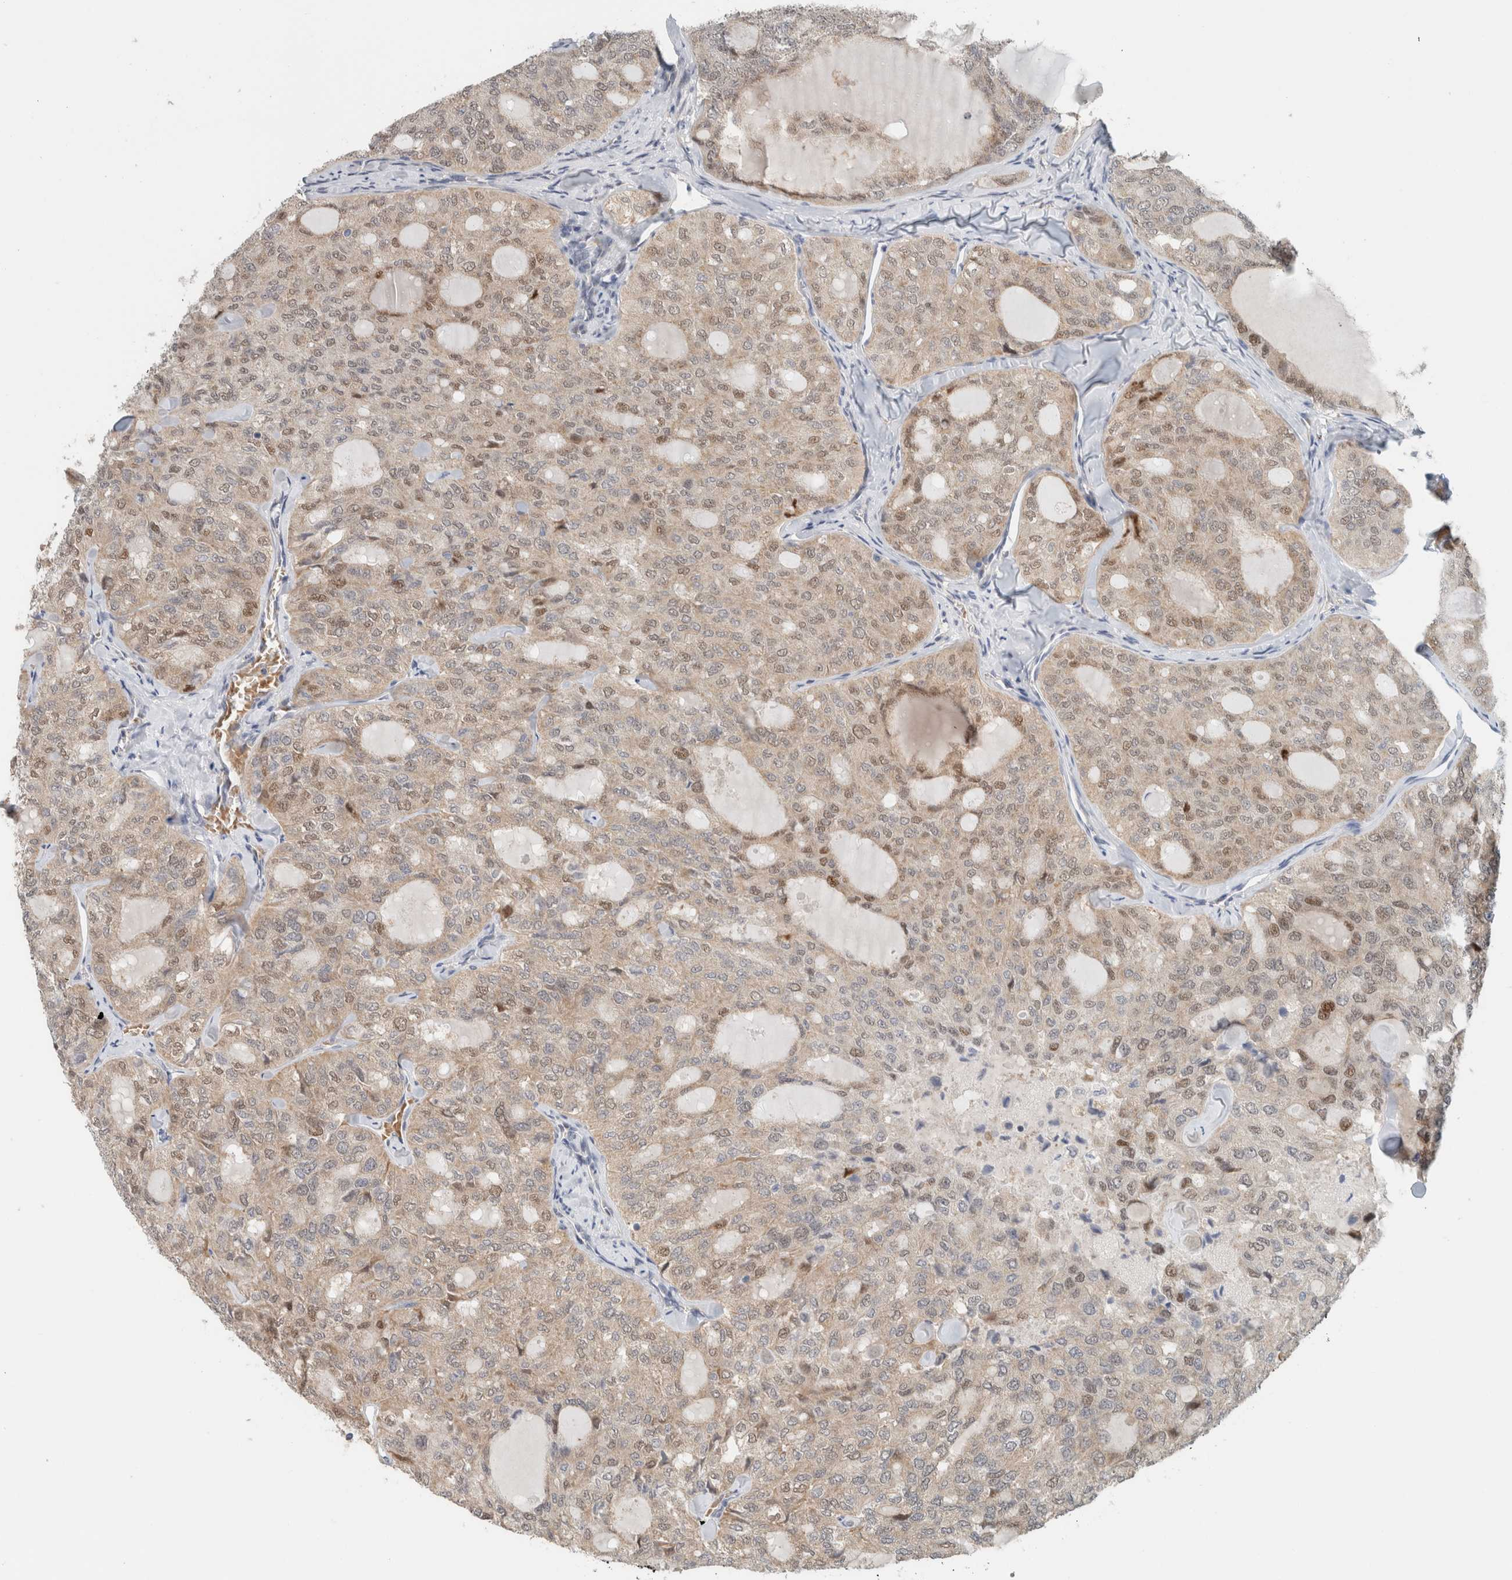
{"staining": {"intensity": "moderate", "quantity": "<25%", "location": "cytoplasmic/membranous,nuclear"}, "tissue": "thyroid cancer", "cell_type": "Tumor cells", "image_type": "cancer", "snomed": [{"axis": "morphology", "description": "Follicular adenoma carcinoma, NOS"}, {"axis": "topography", "description": "Thyroid gland"}], "caption": "Approximately <25% of tumor cells in human thyroid follicular adenoma carcinoma show moderate cytoplasmic/membranous and nuclear protein positivity as visualized by brown immunohistochemical staining.", "gene": "CRAT", "patient": {"sex": "male", "age": 75}}